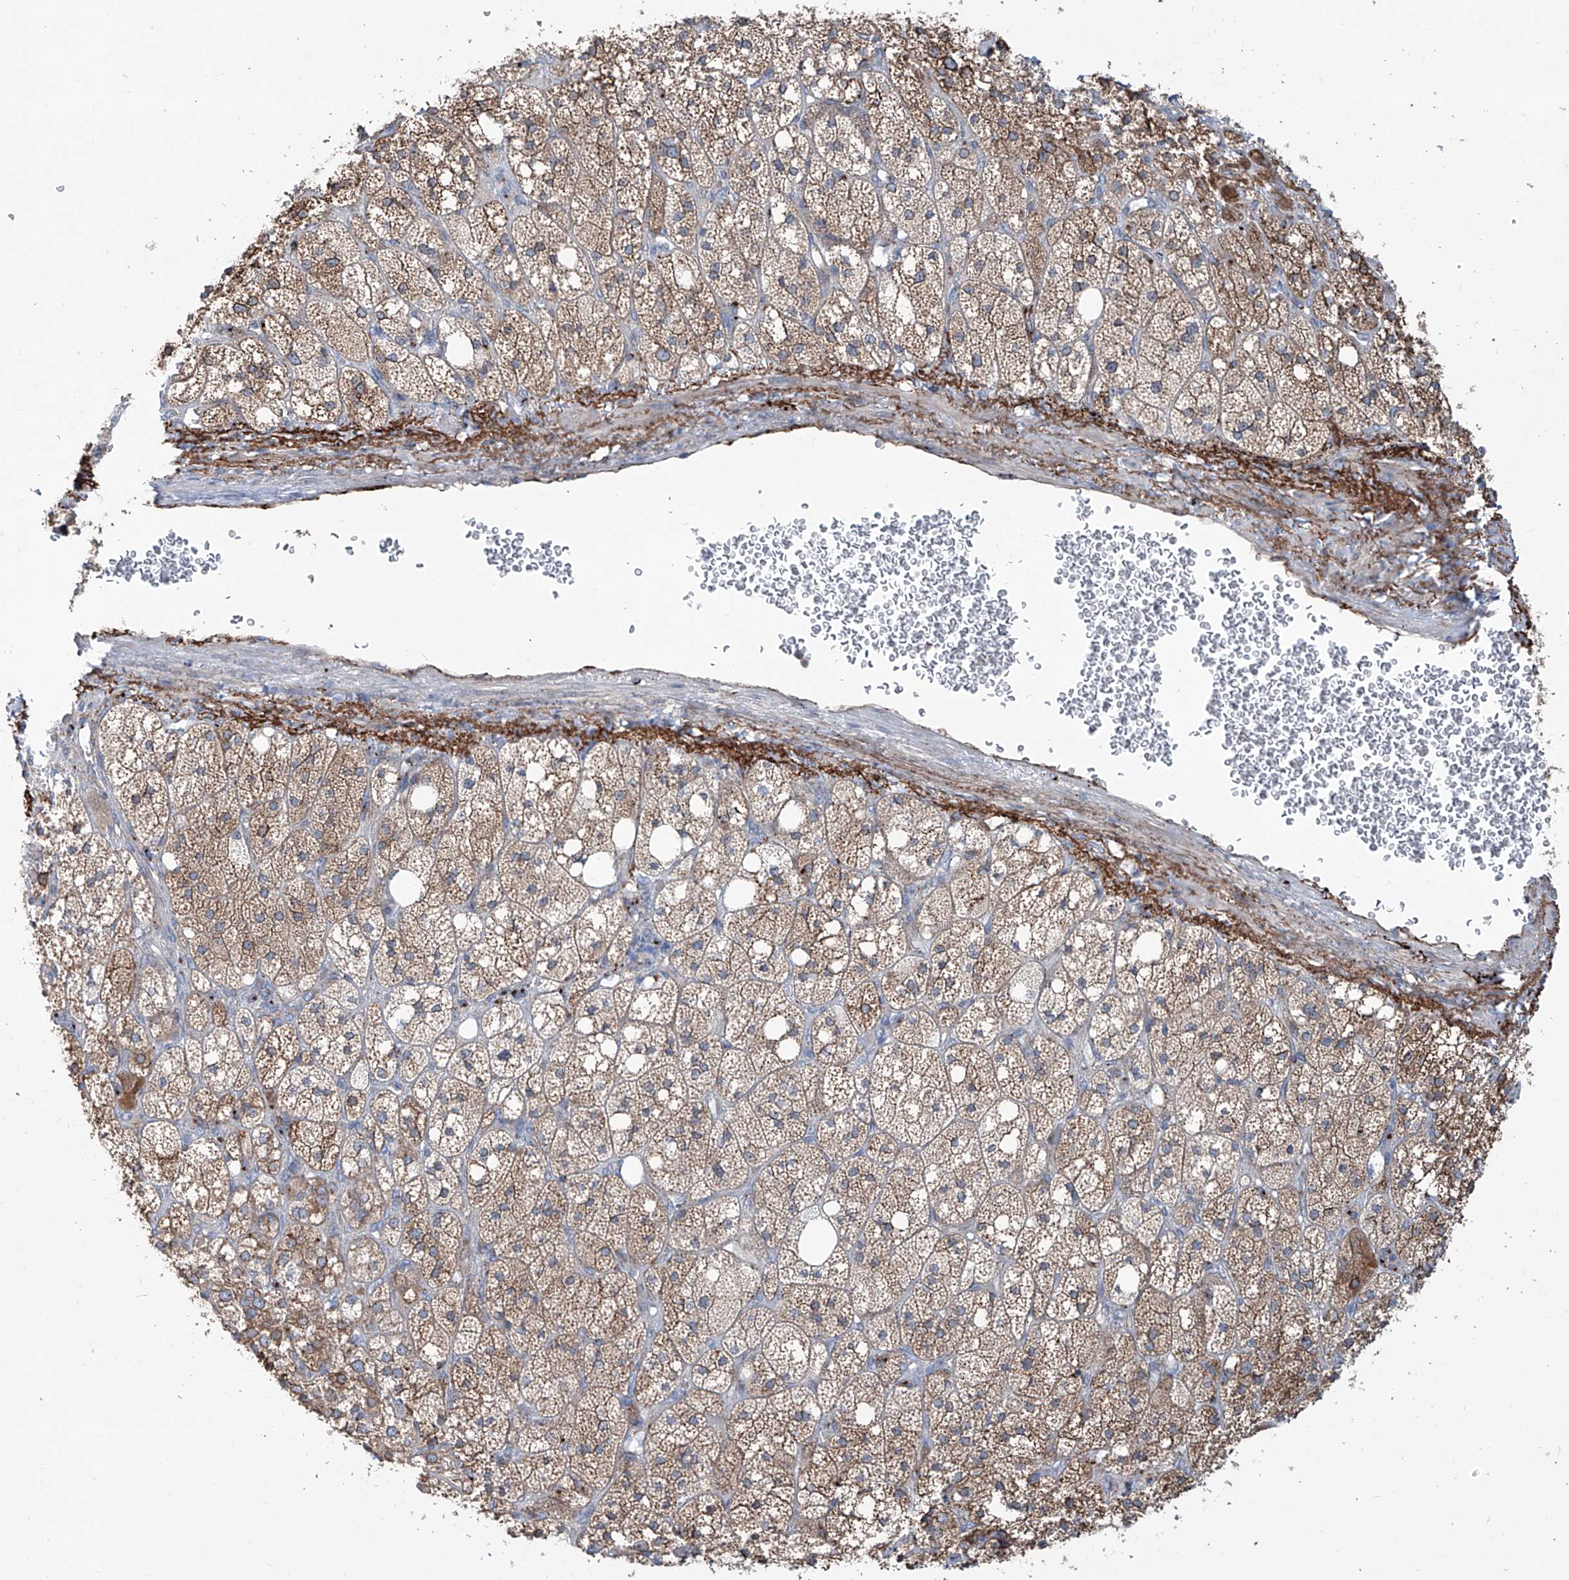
{"staining": {"intensity": "moderate", "quantity": ">75%", "location": "cytoplasmic/membranous"}, "tissue": "adrenal gland", "cell_type": "Glandular cells", "image_type": "normal", "snomed": [{"axis": "morphology", "description": "Normal tissue, NOS"}, {"axis": "topography", "description": "Adrenal gland"}], "caption": "Immunohistochemistry image of unremarkable adrenal gland: human adrenal gland stained using IHC shows medium levels of moderate protein expression localized specifically in the cytoplasmic/membranous of glandular cells, appearing as a cytoplasmic/membranous brown color.", "gene": "CDH5", "patient": {"sex": "male", "age": 61}}